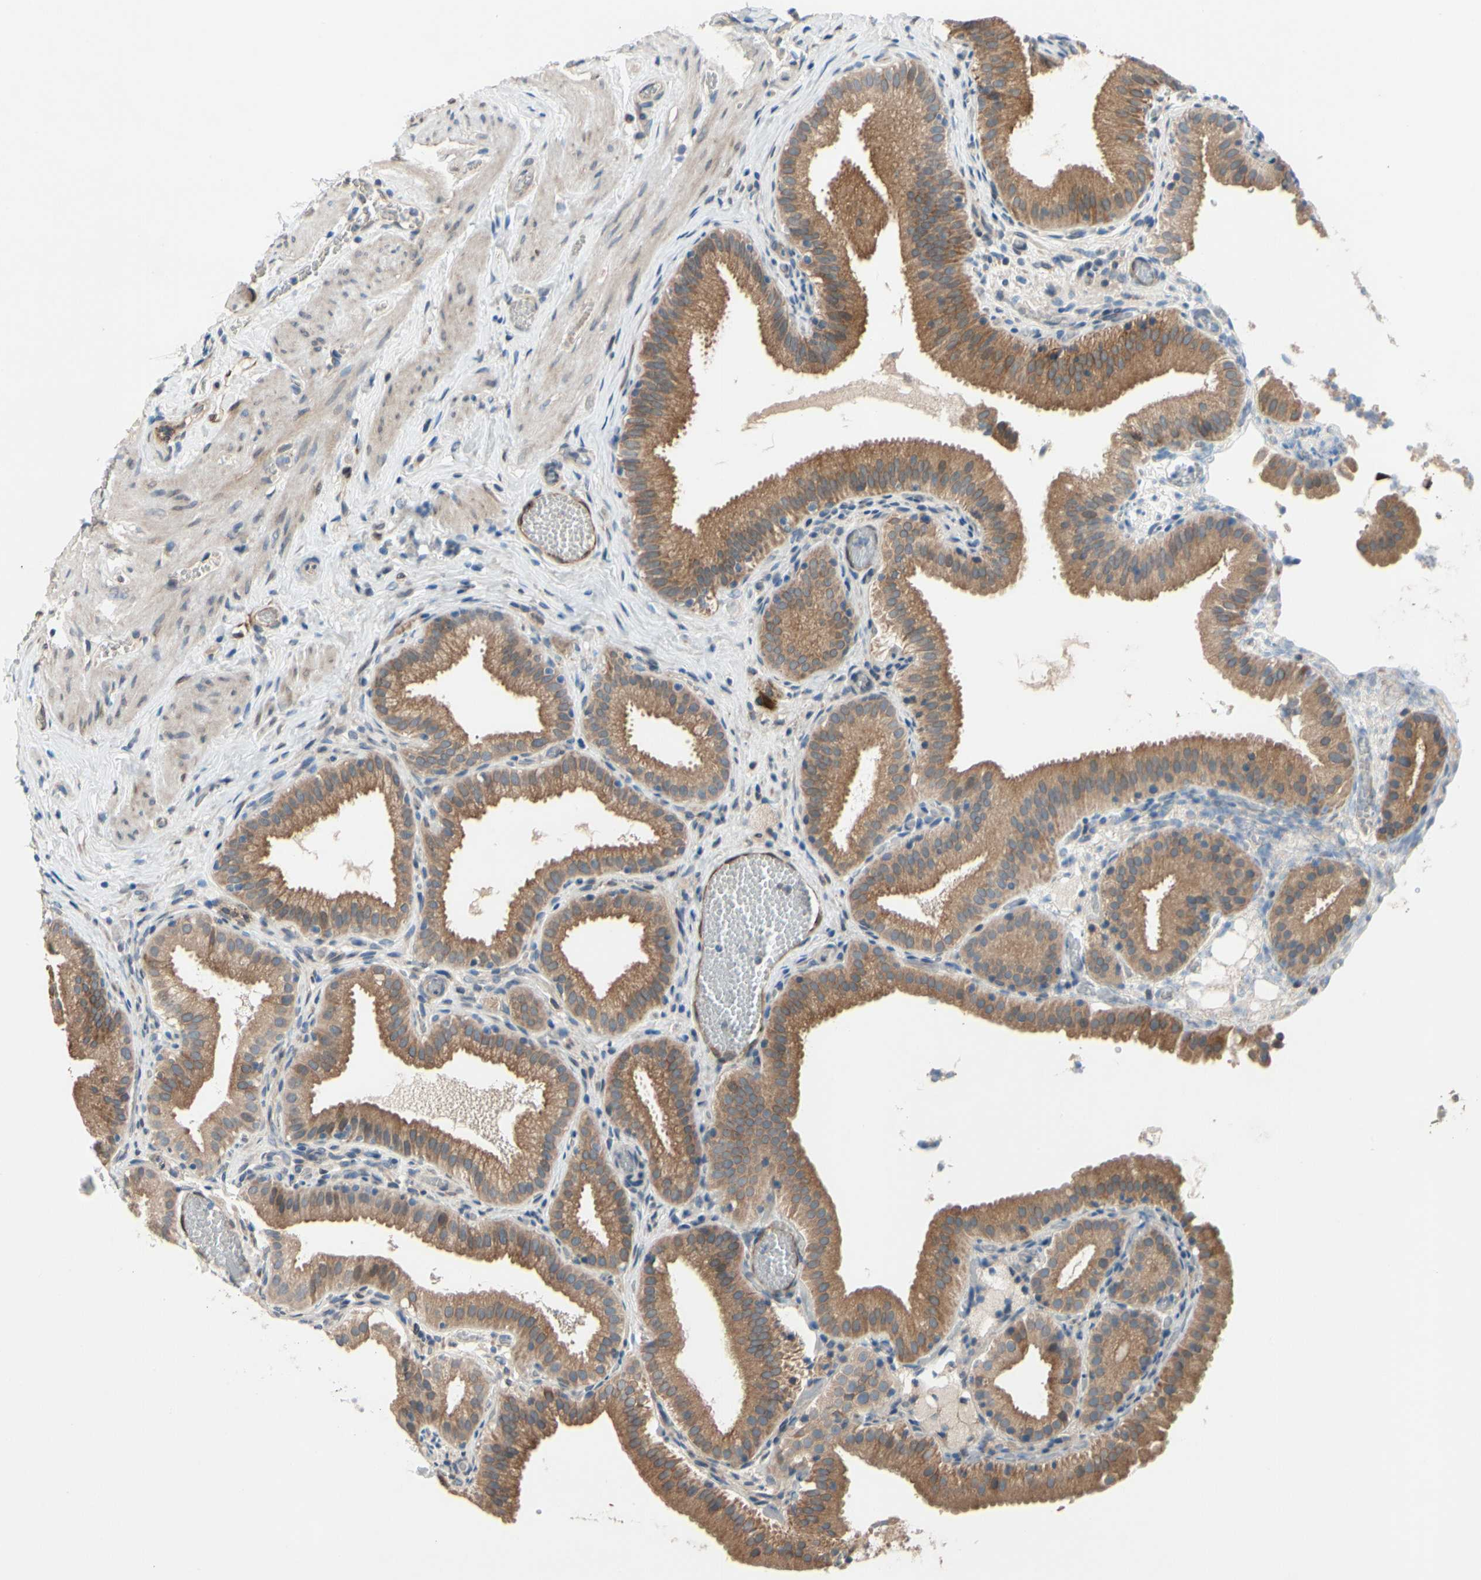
{"staining": {"intensity": "moderate", "quantity": ">75%", "location": "cytoplasmic/membranous"}, "tissue": "gallbladder", "cell_type": "Glandular cells", "image_type": "normal", "snomed": [{"axis": "morphology", "description": "Normal tissue, NOS"}, {"axis": "topography", "description": "Gallbladder"}], "caption": "Immunohistochemical staining of unremarkable gallbladder exhibits moderate cytoplasmic/membranous protein staining in approximately >75% of glandular cells. Immunohistochemistry stains the protein of interest in brown and the nuclei are stained blue.", "gene": "PRXL2A", "patient": {"sex": "male", "age": 54}}